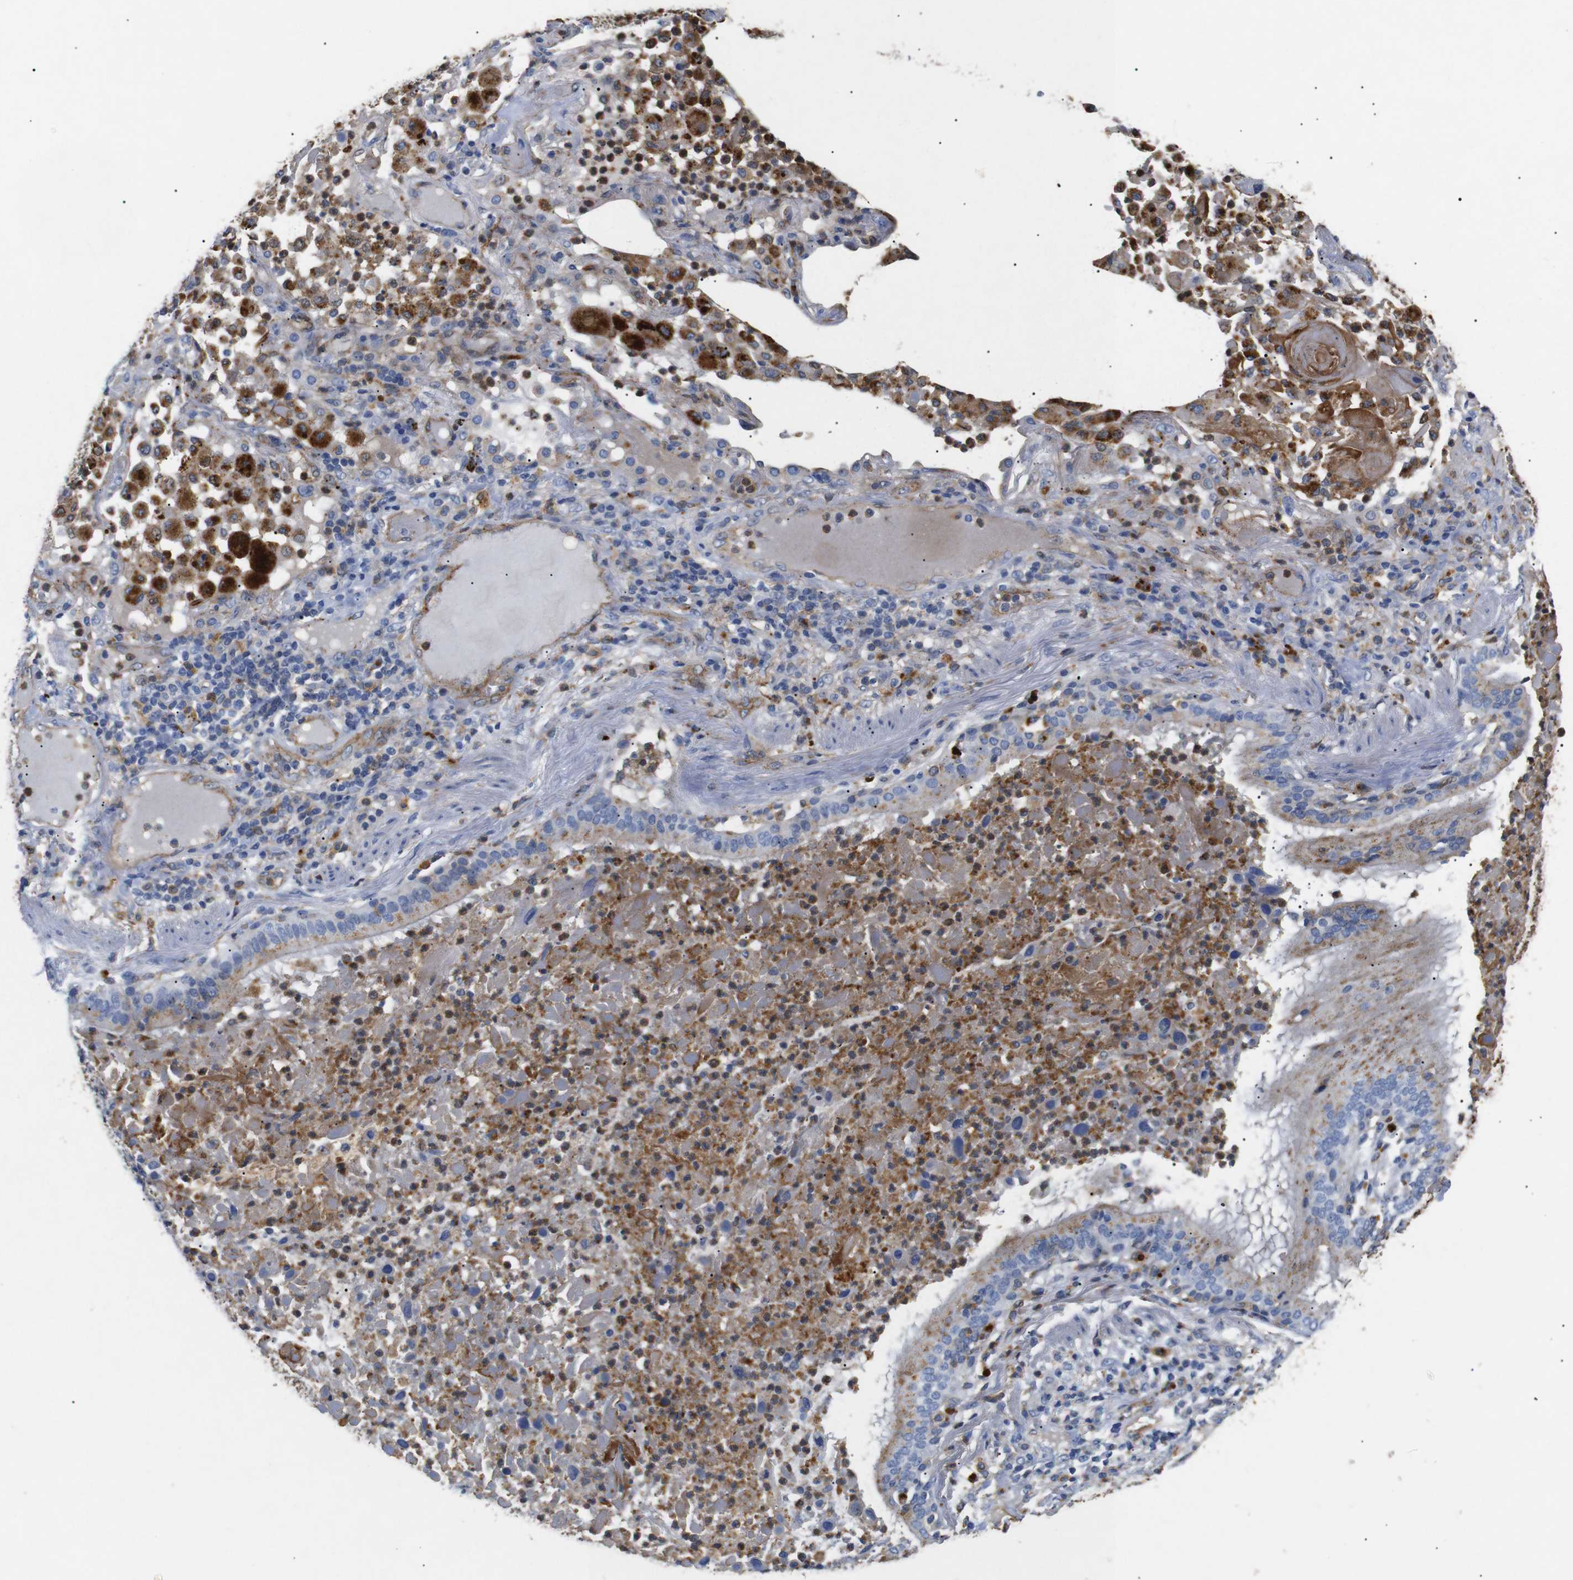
{"staining": {"intensity": "moderate", "quantity": "25%-75%", "location": "cytoplasmic/membranous"}, "tissue": "lung cancer", "cell_type": "Tumor cells", "image_type": "cancer", "snomed": [{"axis": "morphology", "description": "Squamous cell carcinoma, NOS"}, {"axis": "topography", "description": "Lung"}], "caption": "DAB immunohistochemical staining of human lung cancer demonstrates moderate cytoplasmic/membranous protein expression in about 25%-75% of tumor cells.", "gene": "SDCBP", "patient": {"sex": "male", "age": 57}}